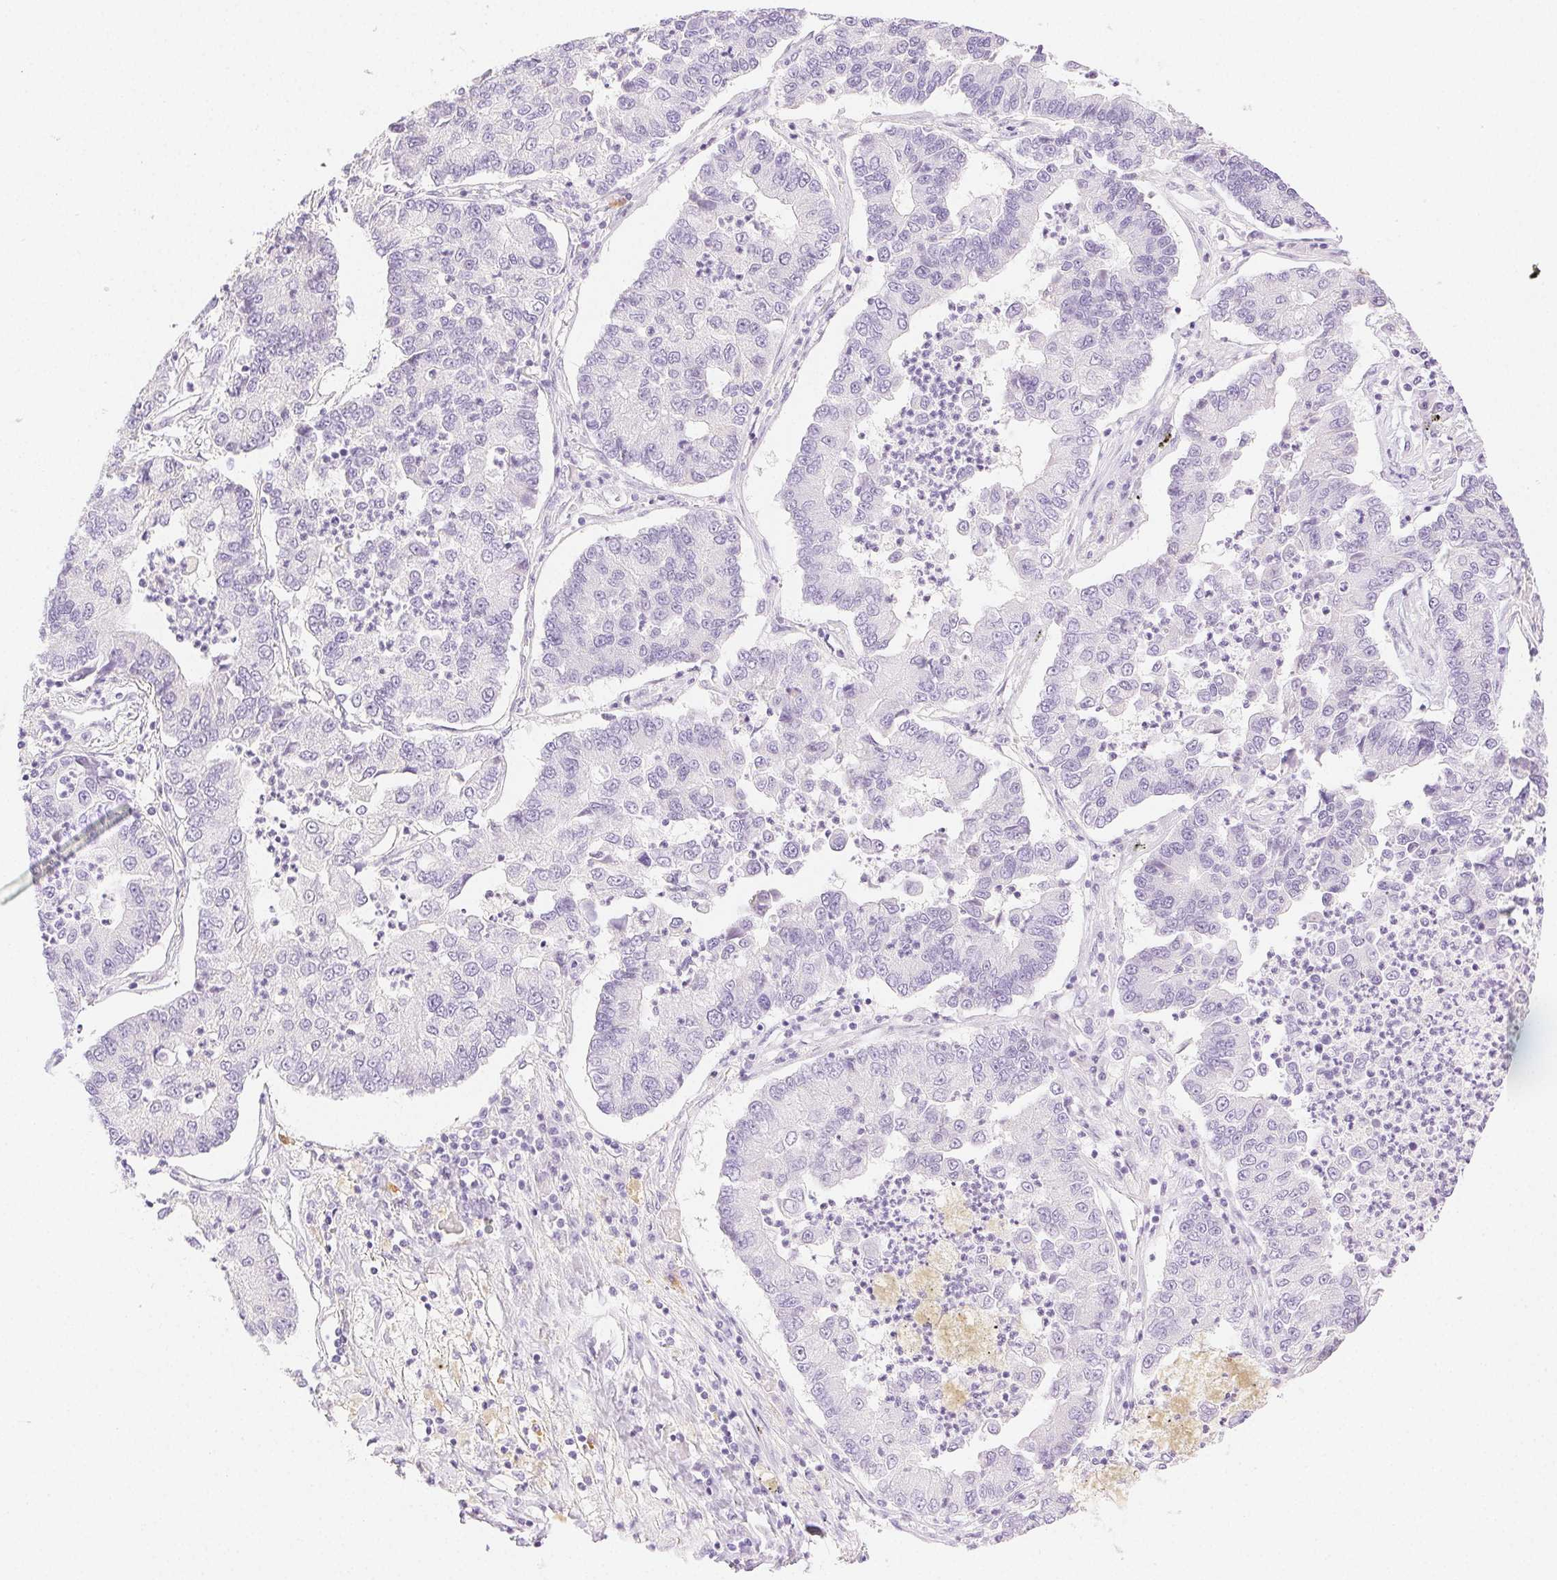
{"staining": {"intensity": "negative", "quantity": "none", "location": "none"}, "tissue": "lung cancer", "cell_type": "Tumor cells", "image_type": "cancer", "snomed": [{"axis": "morphology", "description": "Adenocarcinoma, NOS"}, {"axis": "topography", "description": "Lung"}], "caption": "The image demonstrates no significant expression in tumor cells of lung adenocarcinoma.", "gene": "SPACA4", "patient": {"sex": "female", "age": 57}}